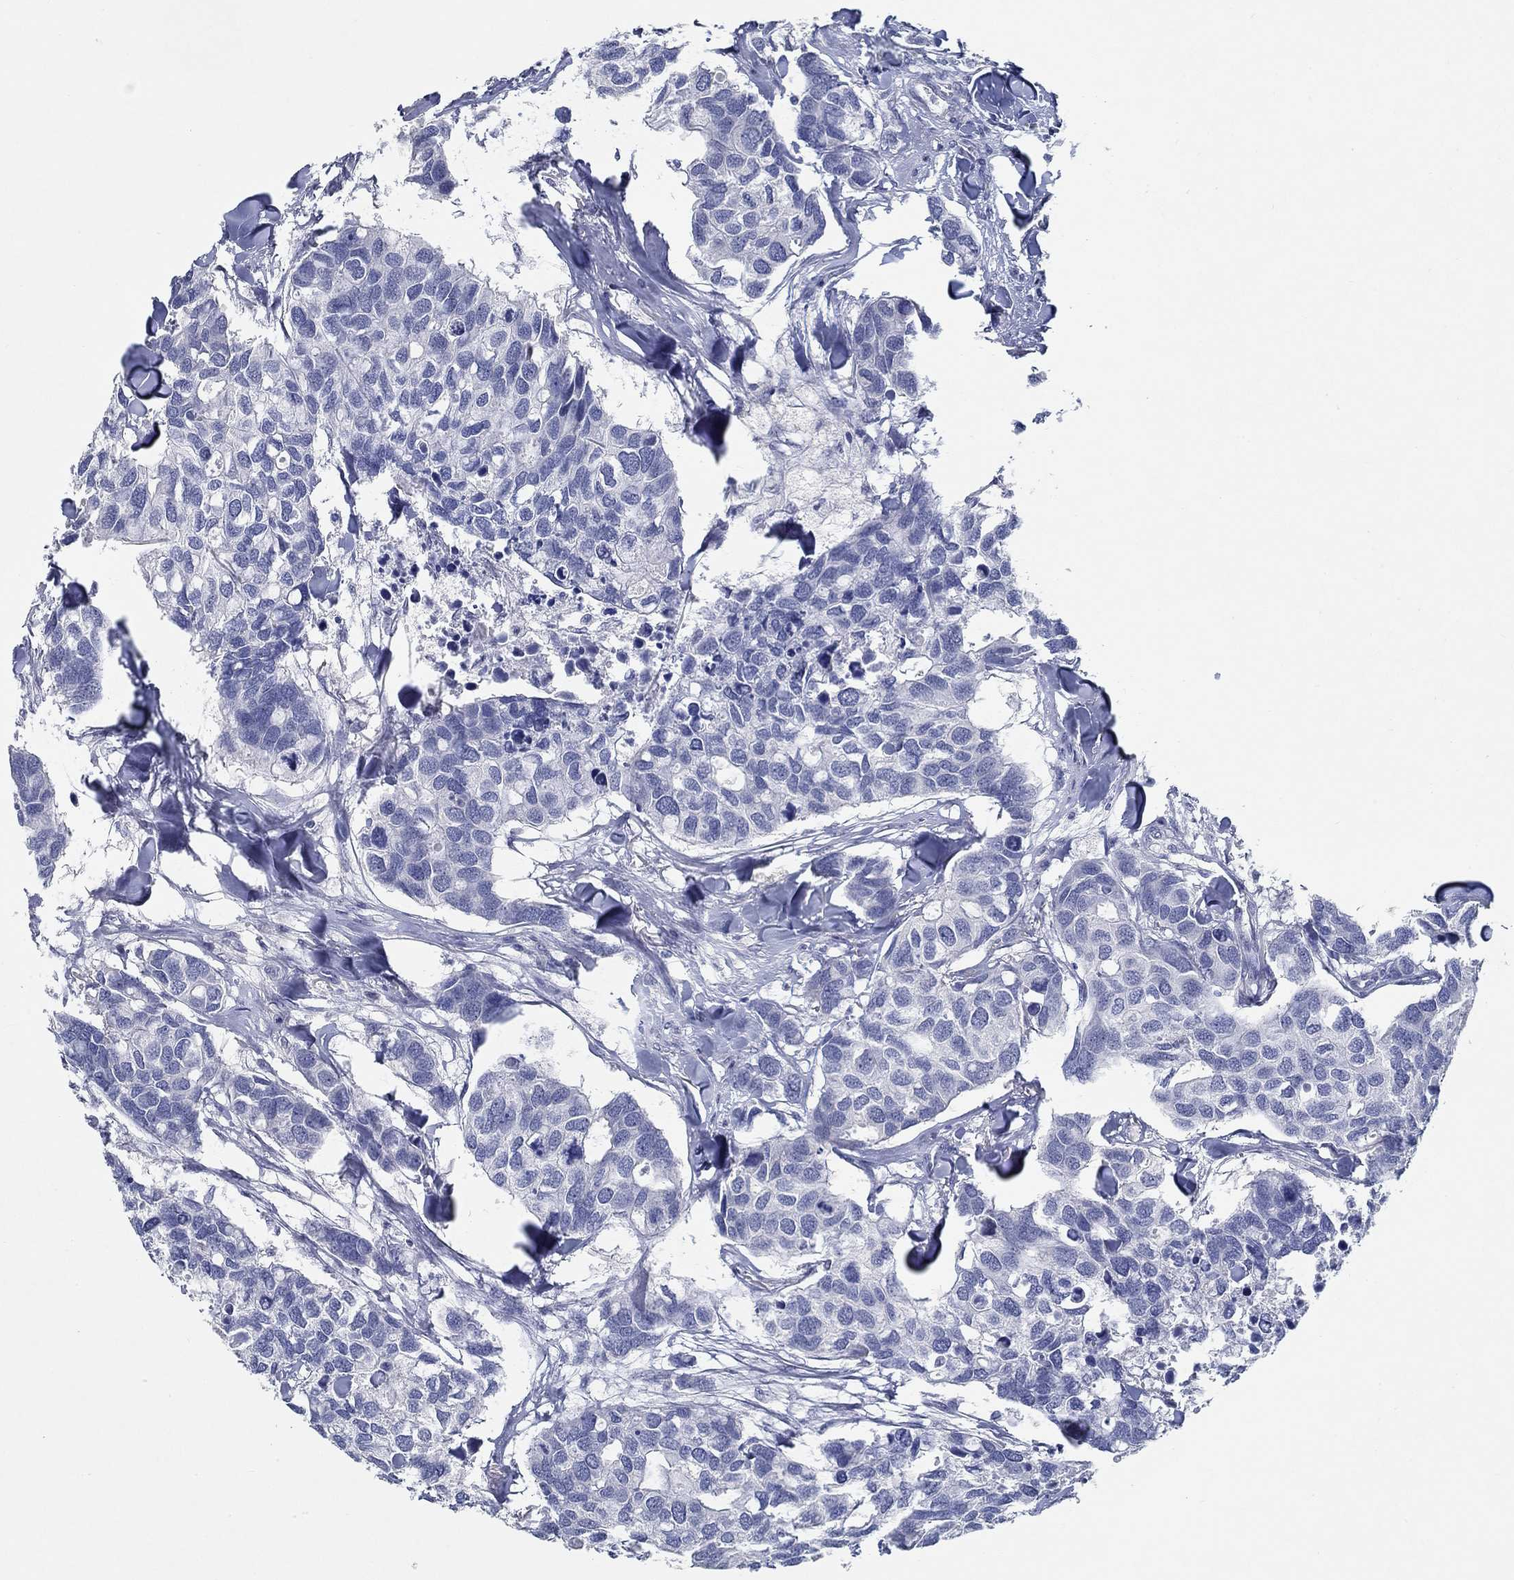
{"staining": {"intensity": "negative", "quantity": "none", "location": "none"}, "tissue": "breast cancer", "cell_type": "Tumor cells", "image_type": "cancer", "snomed": [{"axis": "morphology", "description": "Duct carcinoma"}, {"axis": "topography", "description": "Breast"}], "caption": "Immunohistochemical staining of intraductal carcinoma (breast) exhibits no significant expression in tumor cells. The staining was performed using DAB (3,3'-diaminobenzidine) to visualize the protein expression in brown, while the nuclei were stained in blue with hematoxylin (Magnification: 20x).", "gene": "NUP155", "patient": {"sex": "female", "age": 83}}